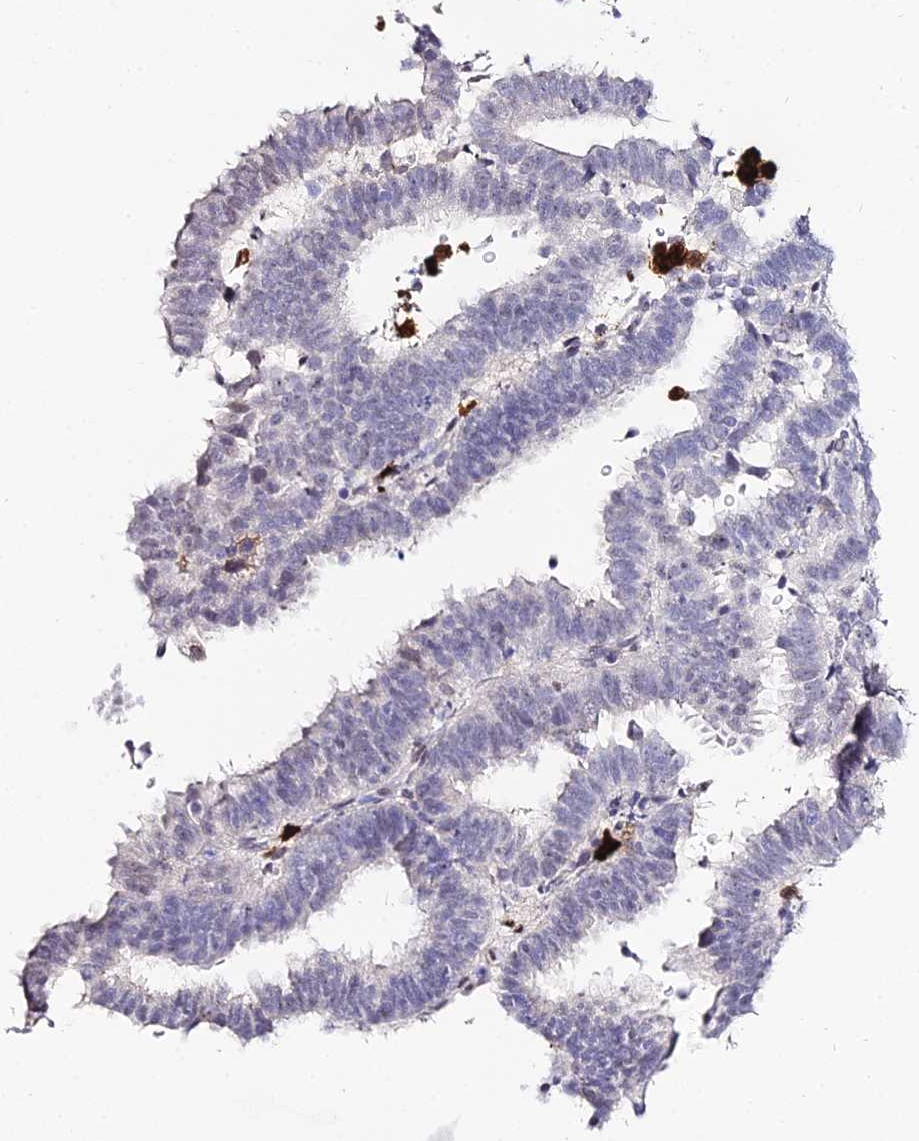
{"staining": {"intensity": "negative", "quantity": "none", "location": "none"}, "tissue": "endometrial cancer", "cell_type": "Tumor cells", "image_type": "cancer", "snomed": [{"axis": "morphology", "description": "Adenocarcinoma, NOS"}, {"axis": "topography", "description": "Endometrium"}], "caption": "Protein analysis of adenocarcinoma (endometrial) displays no significant positivity in tumor cells. (DAB immunohistochemistry, high magnification).", "gene": "MCM10", "patient": {"sex": "female", "age": 70}}